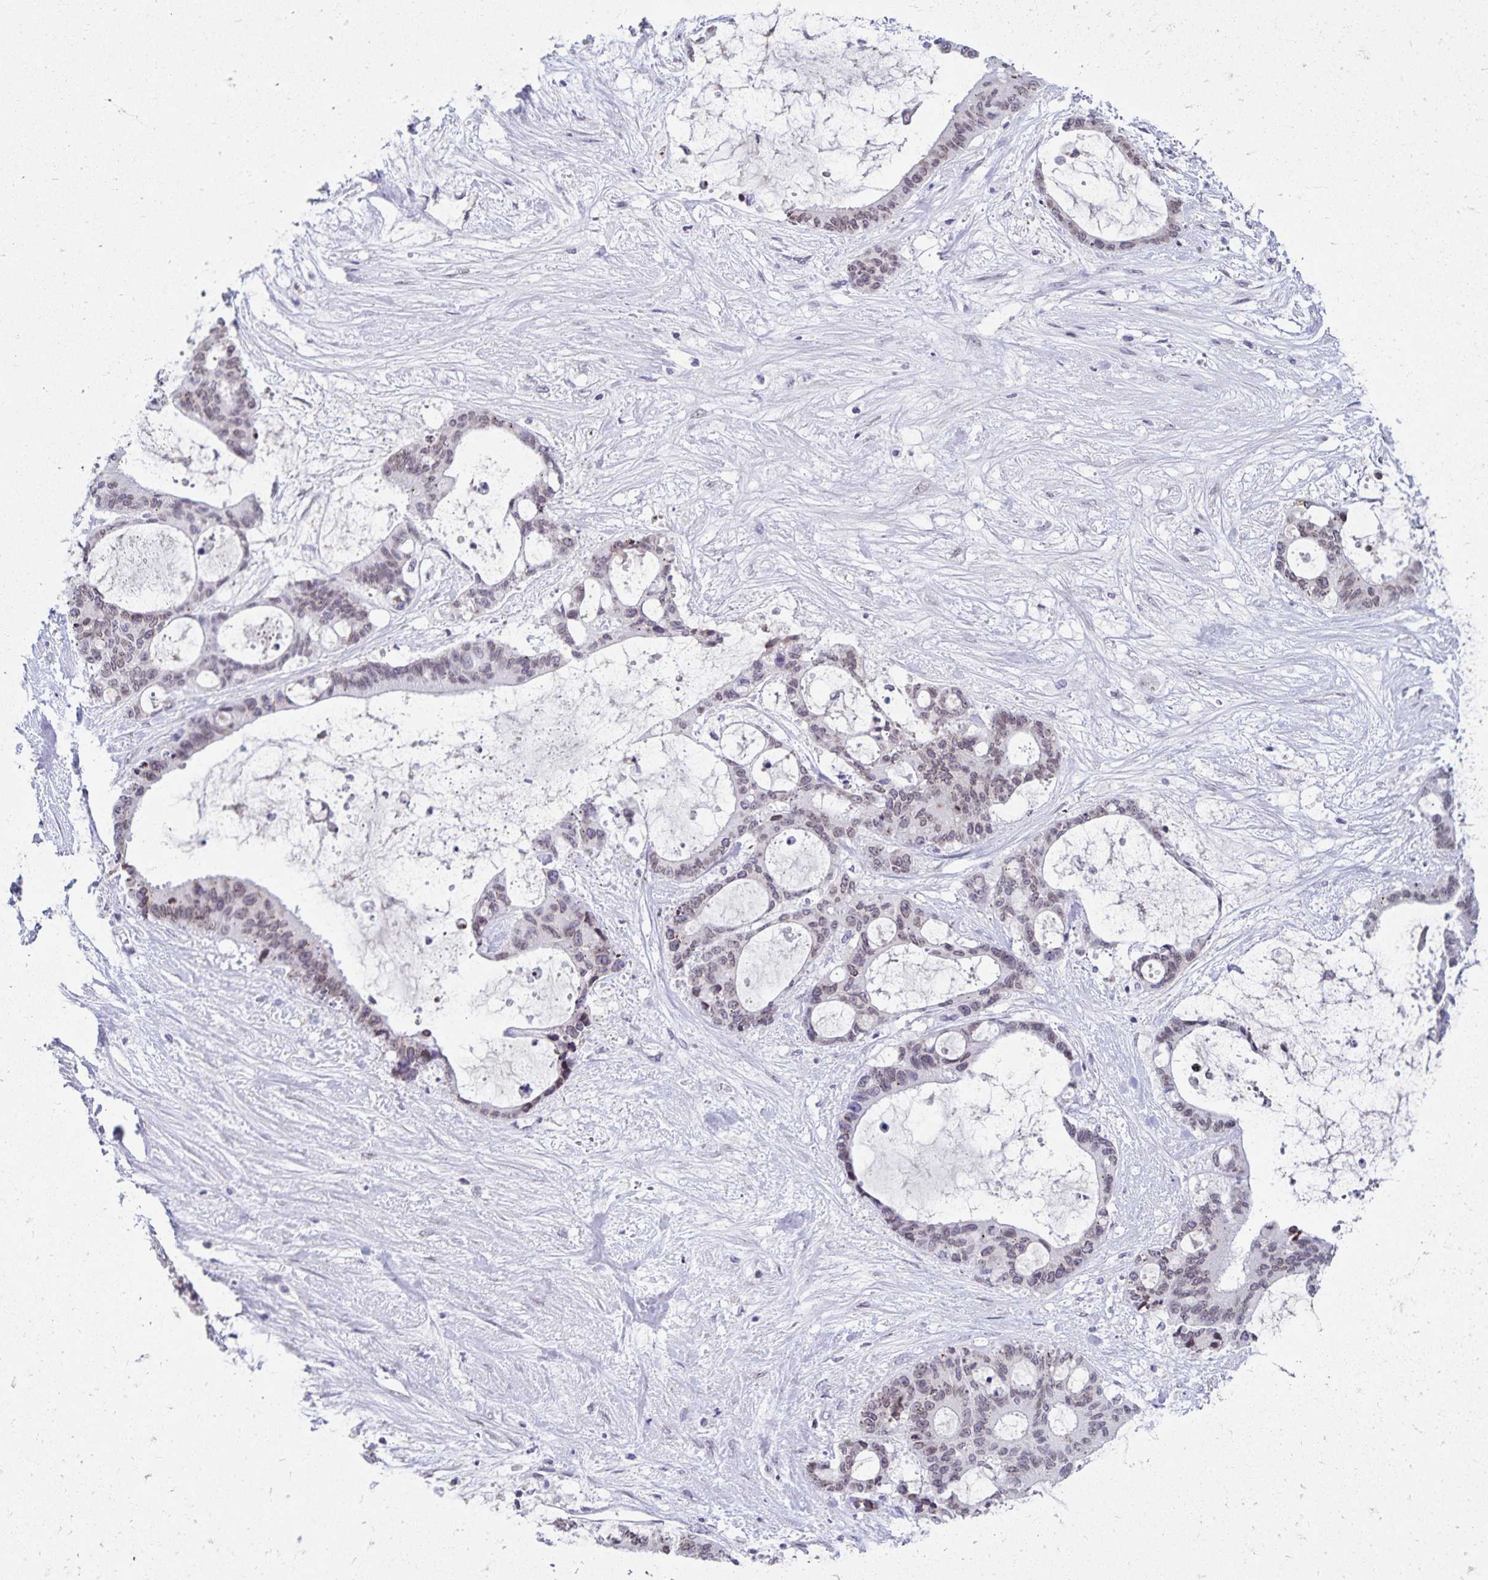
{"staining": {"intensity": "weak", "quantity": "25%-75%", "location": "nuclear"}, "tissue": "liver cancer", "cell_type": "Tumor cells", "image_type": "cancer", "snomed": [{"axis": "morphology", "description": "Normal tissue, NOS"}, {"axis": "morphology", "description": "Cholangiocarcinoma"}, {"axis": "topography", "description": "Liver"}, {"axis": "topography", "description": "Peripheral nerve tissue"}], "caption": "IHC image of neoplastic tissue: liver cancer (cholangiocarcinoma) stained using immunohistochemistry exhibits low levels of weak protein expression localized specifically in the nuclear of tumor cells, appearing as a nuclear brown color.", "gene": "FAM166C", "patient": {"sex": "female", "age": 73}}